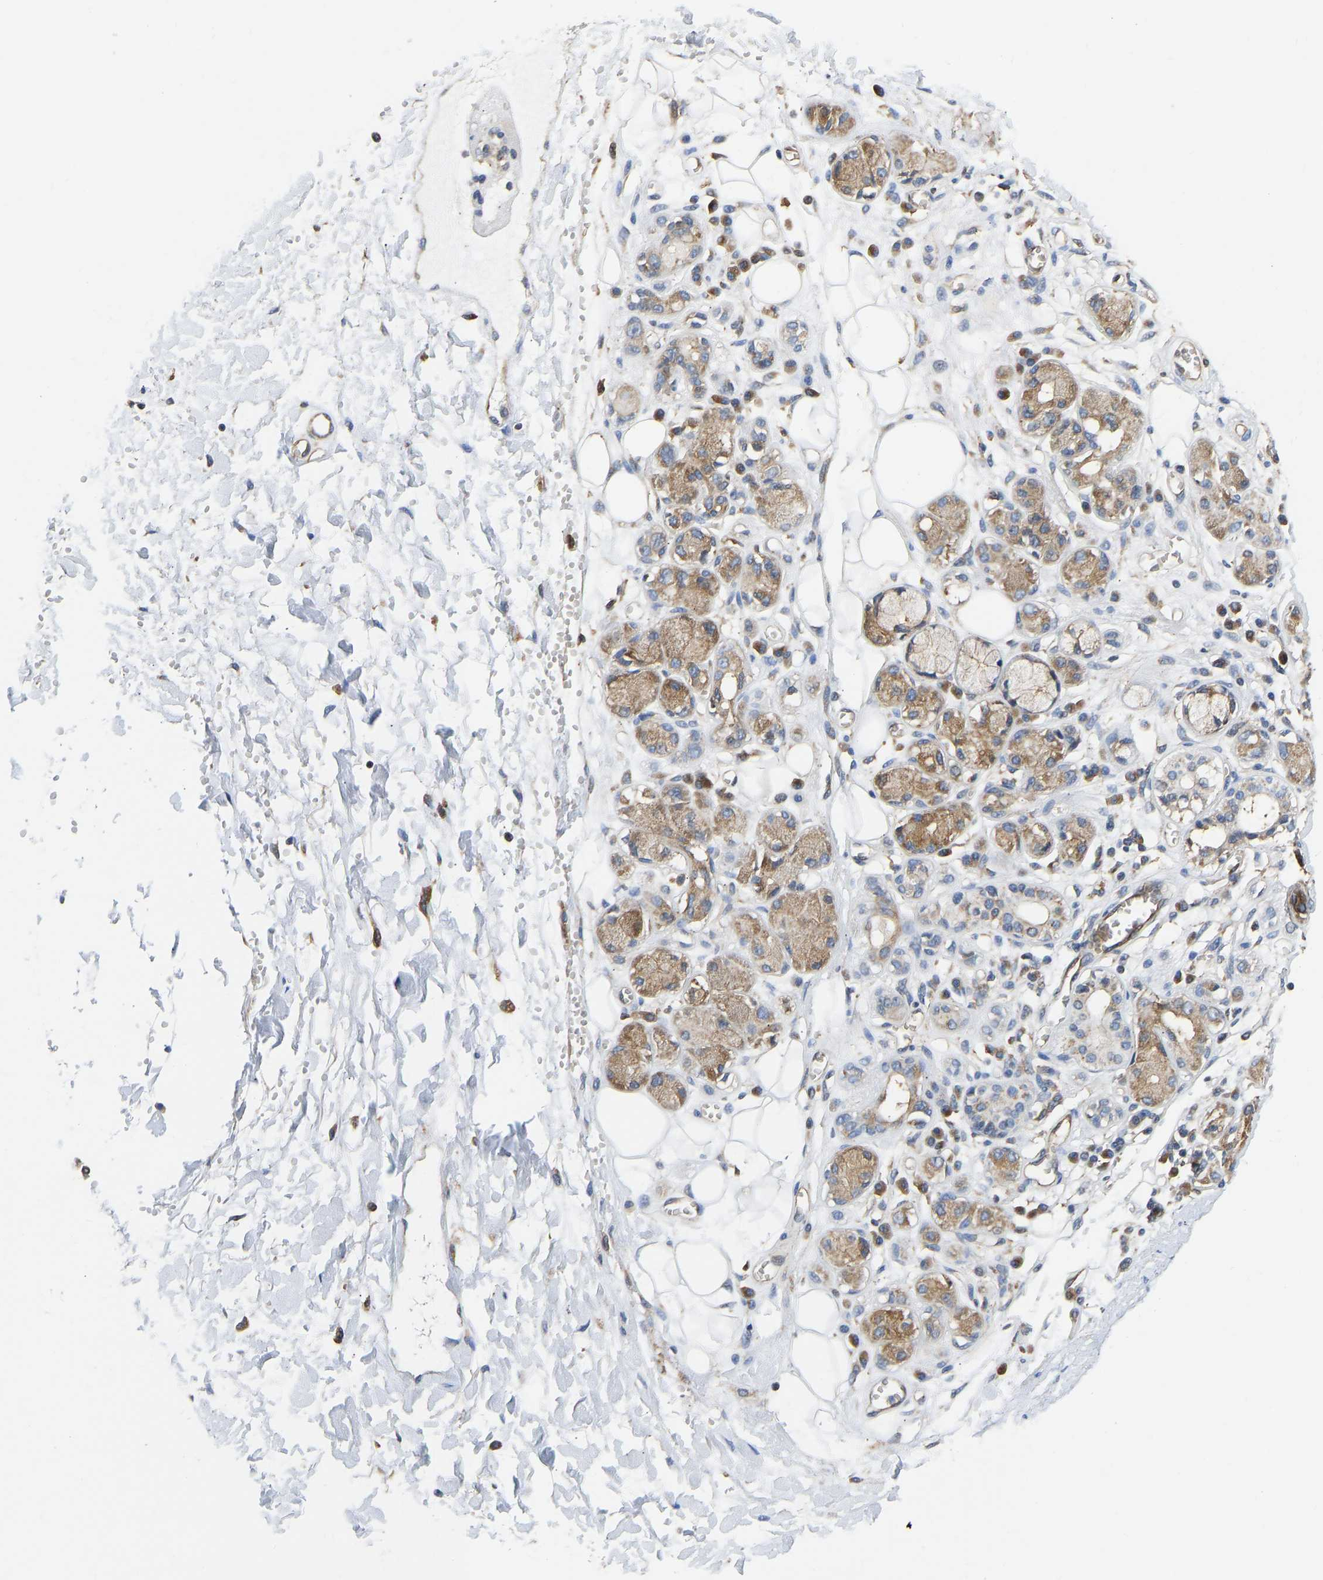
{"staining": {"intensity": "weak", "quantity": ">75%", "location": "cytoplasmic/membranous"}, "tissue": "adipose tissue", "cell_type": "Adipocytes", "image_type": "normal", "snomed": [{"axis": "morphology", "description": "Normal tissue, NOS"}, {"axis": "morphology", "description": "Inflammation, NOS"}, {"axis": "topography", "description": "Salivary gland"}, {"axis": "topography", "description": "Peripheral nerve tissue"}], "caption": "Immunohistochemistry (DAB (3,3'-diaminobenzidine)) staining of normal human adipose tissue displays weak cytoplasmic/membranous protein staining in approximately >75% of adipocytes. (IHC, brightfield microscopy, high magnification).", "gene": "FLNB", "patient": {"sex": "female", "age": 75}}